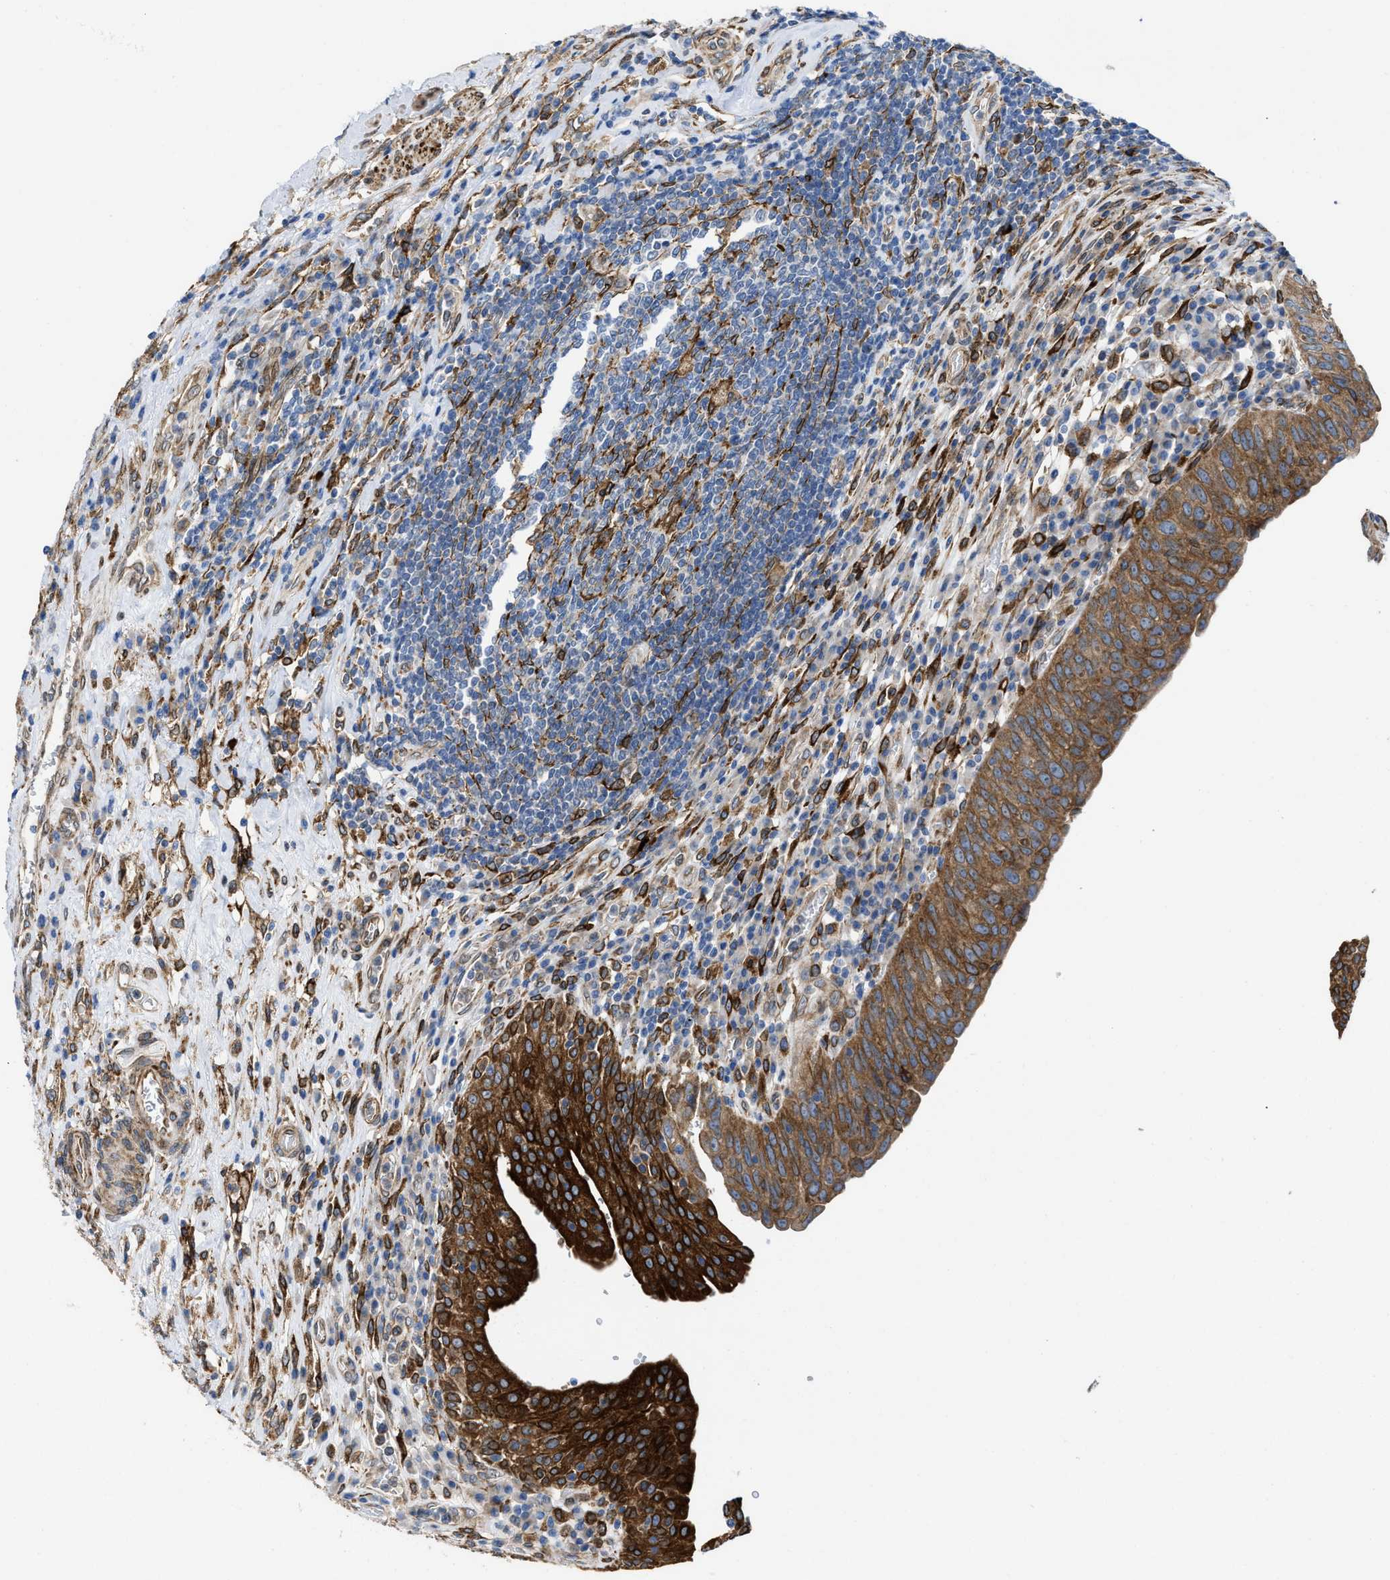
{"staining": {"intensity": "strong", "quantity": ">75%", "location": "cytoplasmic/membranous"}, "tissue": "urothelial cancer", "cell_type": "Tumor cells", "image_type": "cancer", "snomed": [{"axis": "morphology", "description": "Urothelial carcinoma, High grade"}, {"axis": "topography", "description": "Urinary bladder"}], "caption": "Protein staining reveals strong cytoplasmic/membranous expression in about >75% of tumor cells in high-grade urothelial carcinoma.", "gene": "ERLIN2", "patient": {"sex": "female", "age": 80}}